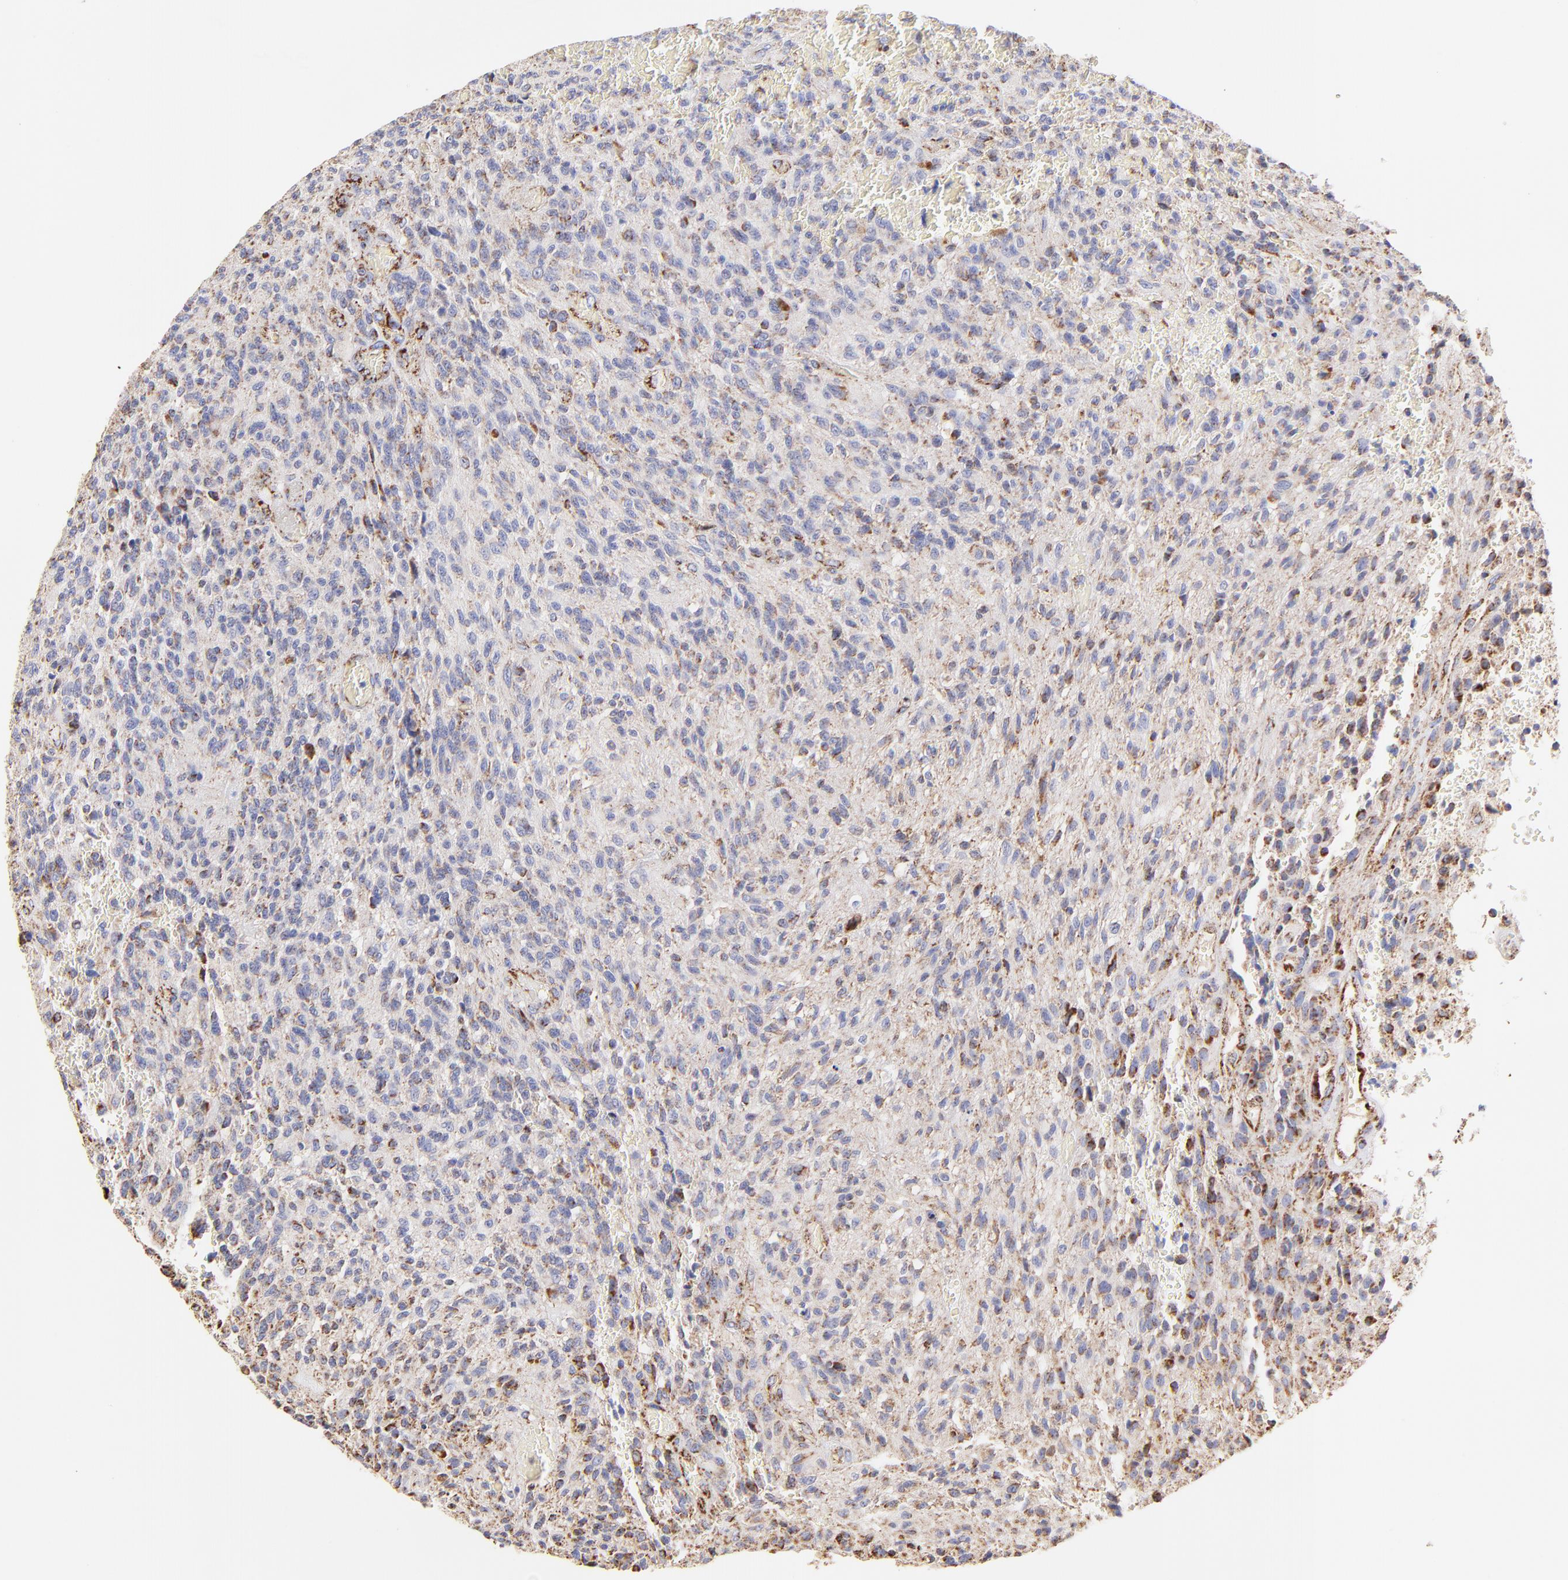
{"staining": {"intensity": "moderate", "quantity": "<25%", "location": "cytoplasmic/membranous"}, "tissue": "glioma", "cell_type": "Tumor cells", "image_type": "cancer", "snomed": [{"axis": "morphology", "description": "Normal tissue, NOS"}, {"axis": "morphology", "description": "Glioma, malignant, High grade"}, {"axis": "topography", "description": "Cerebral cortex"}], "caption": "The photomicrograph shows staining of glioma, revealing moderate cytoplasmic/membranous protein positivity (brown color) within tumor cells.", "gene": "ECH1", "patient": {"sex": "male", "age": 56}}